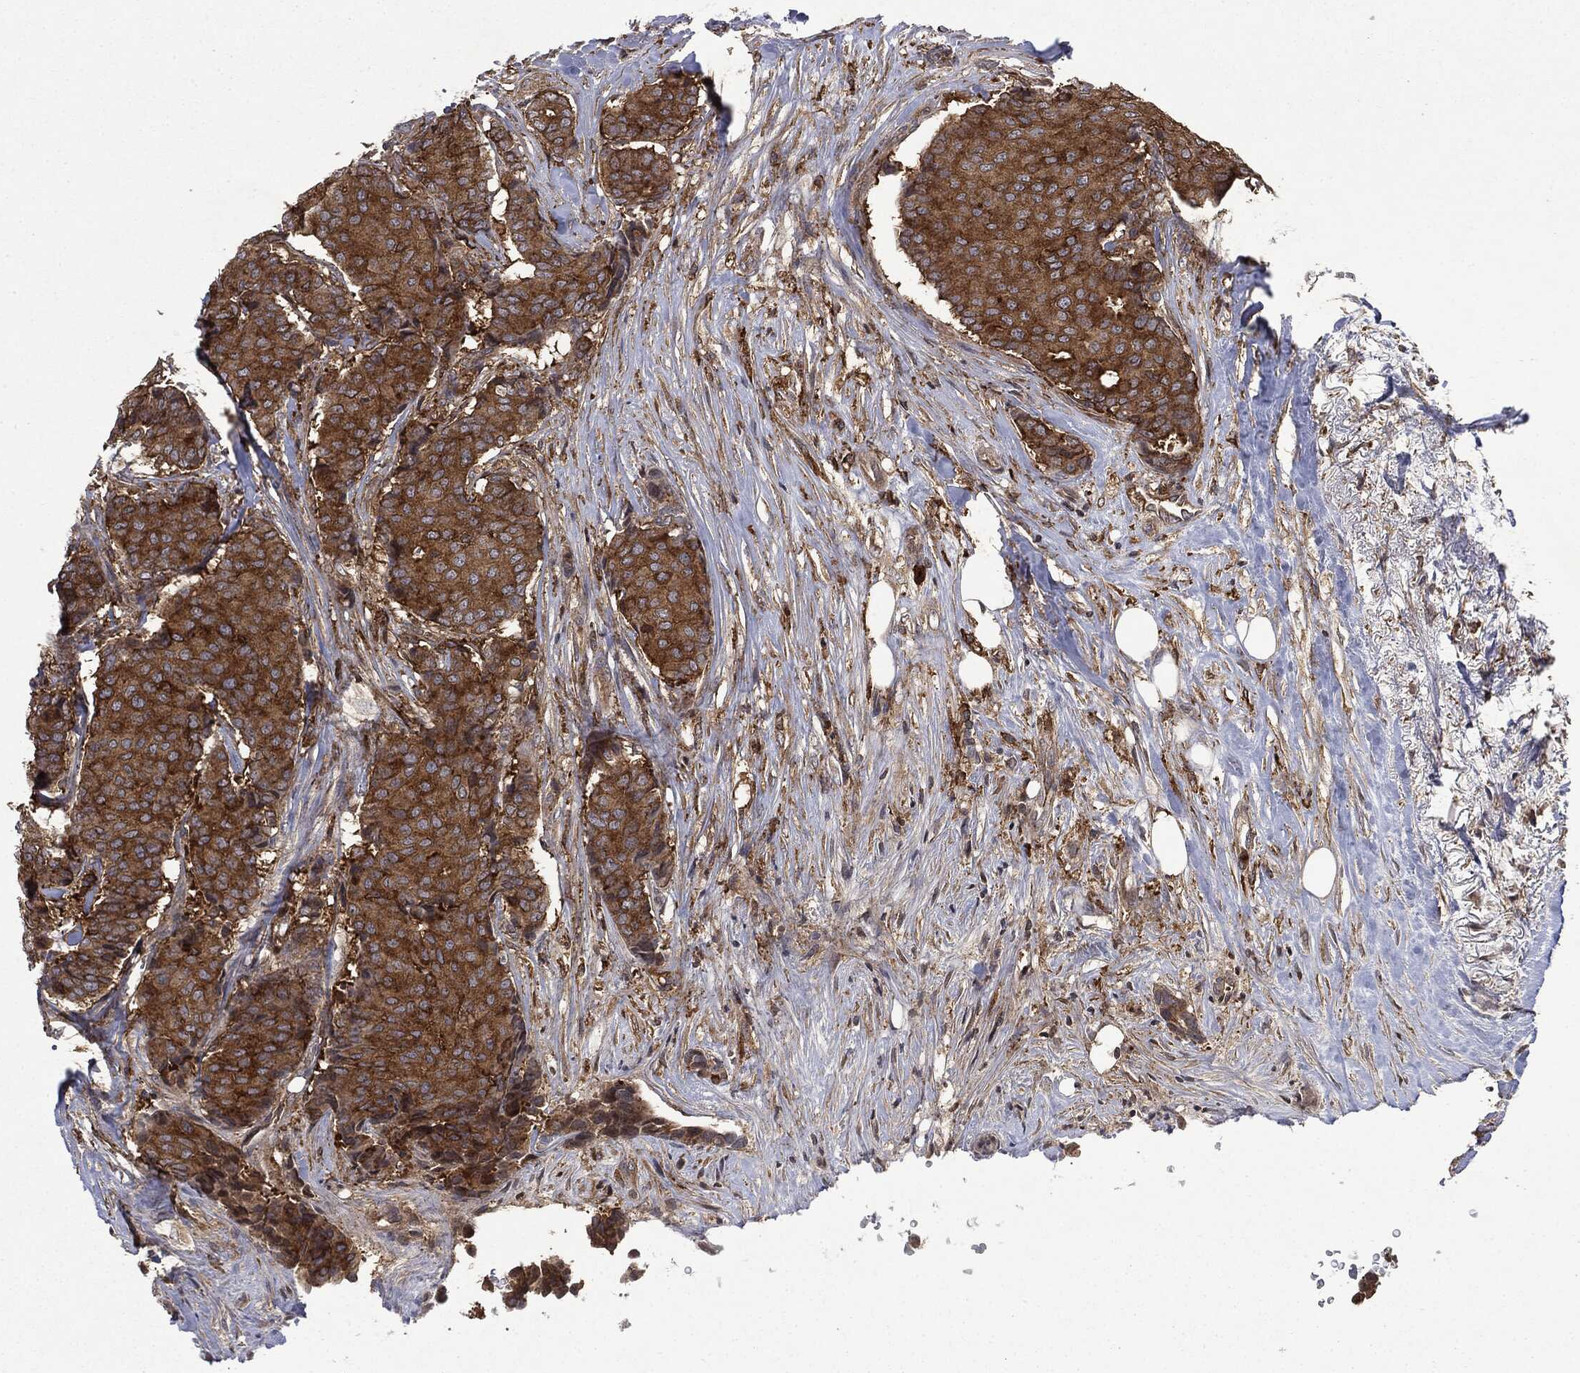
{"staining": {"intensity": "strong", "quantity": ">75%", "location": "cytoplasmic/membranous"}, "tissue": "breast cancer", "cell_type": "Tumor cells", "image_type": "cancer", "snomed": [{"axis": "morphology", "description": "Duct carcinoma"}, {"axis": "topography", "description": "Breast"}], "caption": "The micrograph exhibits a brown stain indicating the presence of a protein in the cytoplasmic/membranous of tumor cells in intraductal carcinoma (breast). The protein of interest is stained brown, and the nuclei are stained in blue (DAB IHC with brightfield microscopy, high magnification).", "gene": "SNX5", "patient": {"sex": "female", "age": 75}}